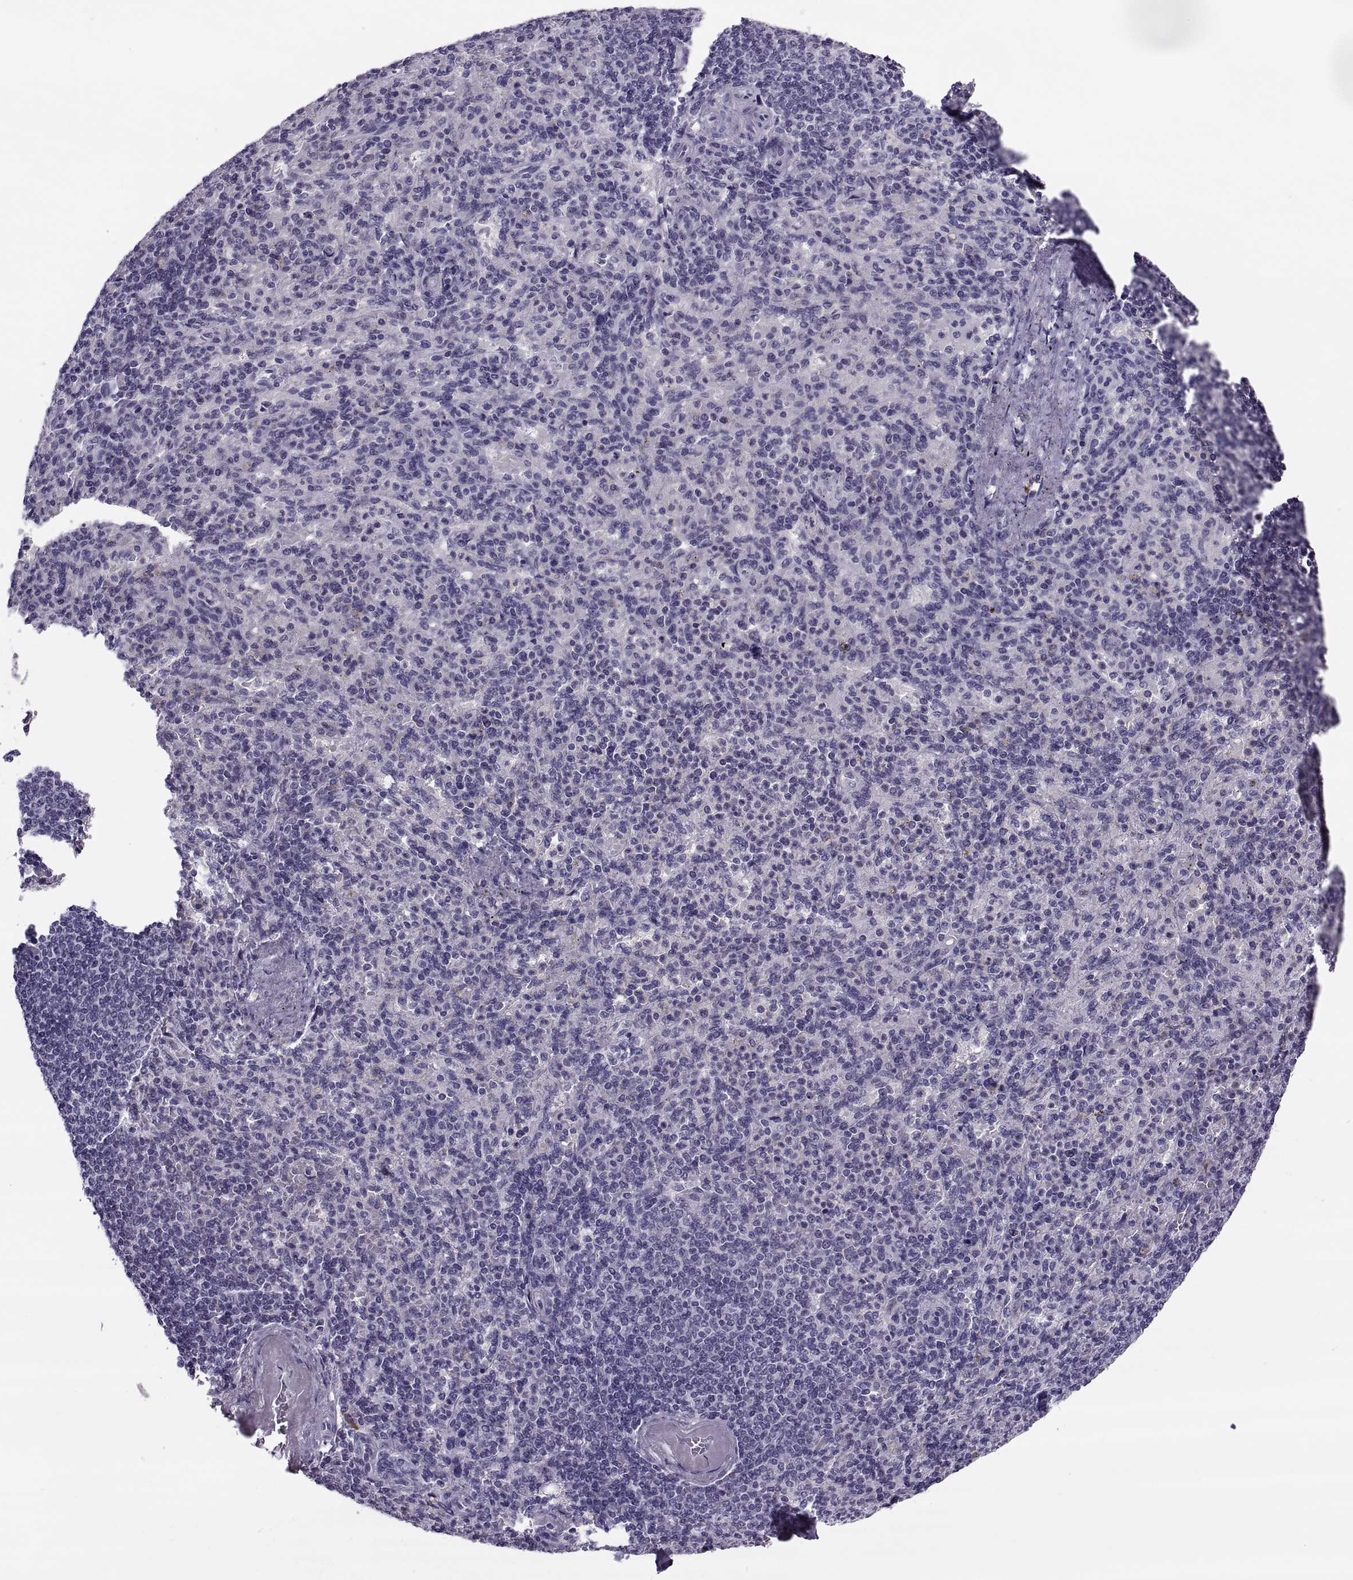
{"staining": {"intensity": "negative", "quantity": "none", "location": "none"}, "tissue": "spleen", "cell_type": "Cells in red pulp", "image_type": "normal", "snomed": [{"axis": "morphology", "description": "Normal tissue, NOS"}, {"axis": "topography", "description": "Spleen"}], "caption": "High magnification brightfield microscopy of normal spleen stained with DAB (brown) and counterstained with hematoxylin (blue): cells in red pulp show no significant expression. Brightfield microscopy of immunohistochemistry stained with DAB (3,3'-diaminobenzidine) (brown) and hematoxylin (blue), captured at high magnification.", "gene": "MAGEB1", "patient": {"sex": "female", "age": 74}}